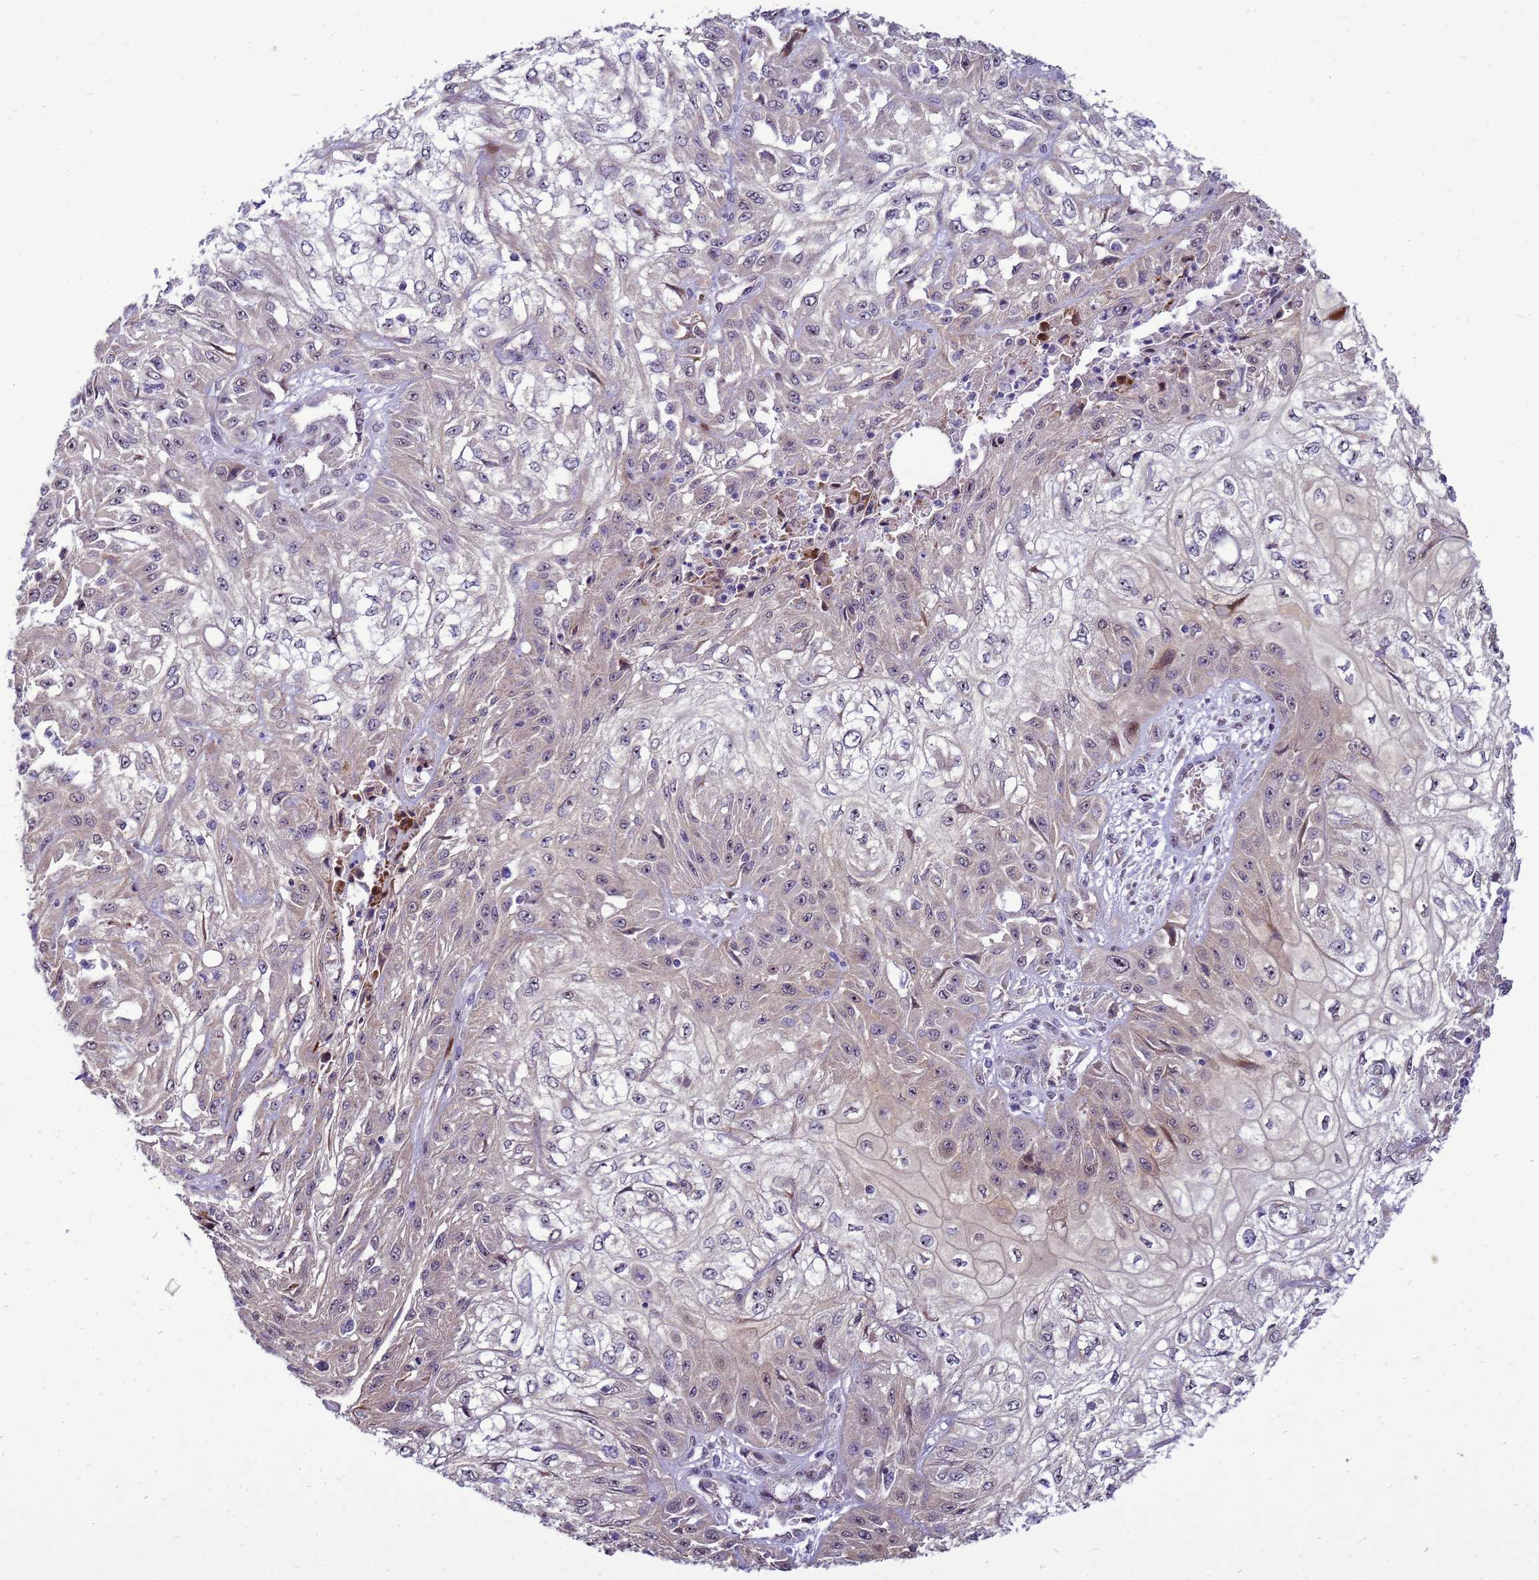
{"staining": {"intensity": "weak", "quantity": "<25%", "location": "nuclear"}, "tissue": "skin cancer", "cell_type": "Tumor cells", "image_type": "cancer", "snomed": [{"axis": "morphology", "description": "Squamous cell carcinoma, NOS"}, {"axis": "morphology", "description": "Squamous cell carcinoma, metastatic, NOS"}, {"axis": "topography", "description": "Skin"}, {"axis": "topography", "description": "Lymph node"}], "caption": "A histopathology image of skin squamous cell carcinoma stained for a protein exhibits no brown staining in tumor cells. (DAB IHC visualized using brightfield microscopy, high magnification).", "gene": "RSPO1", "patient": {"sex": "male", "age": 75}}